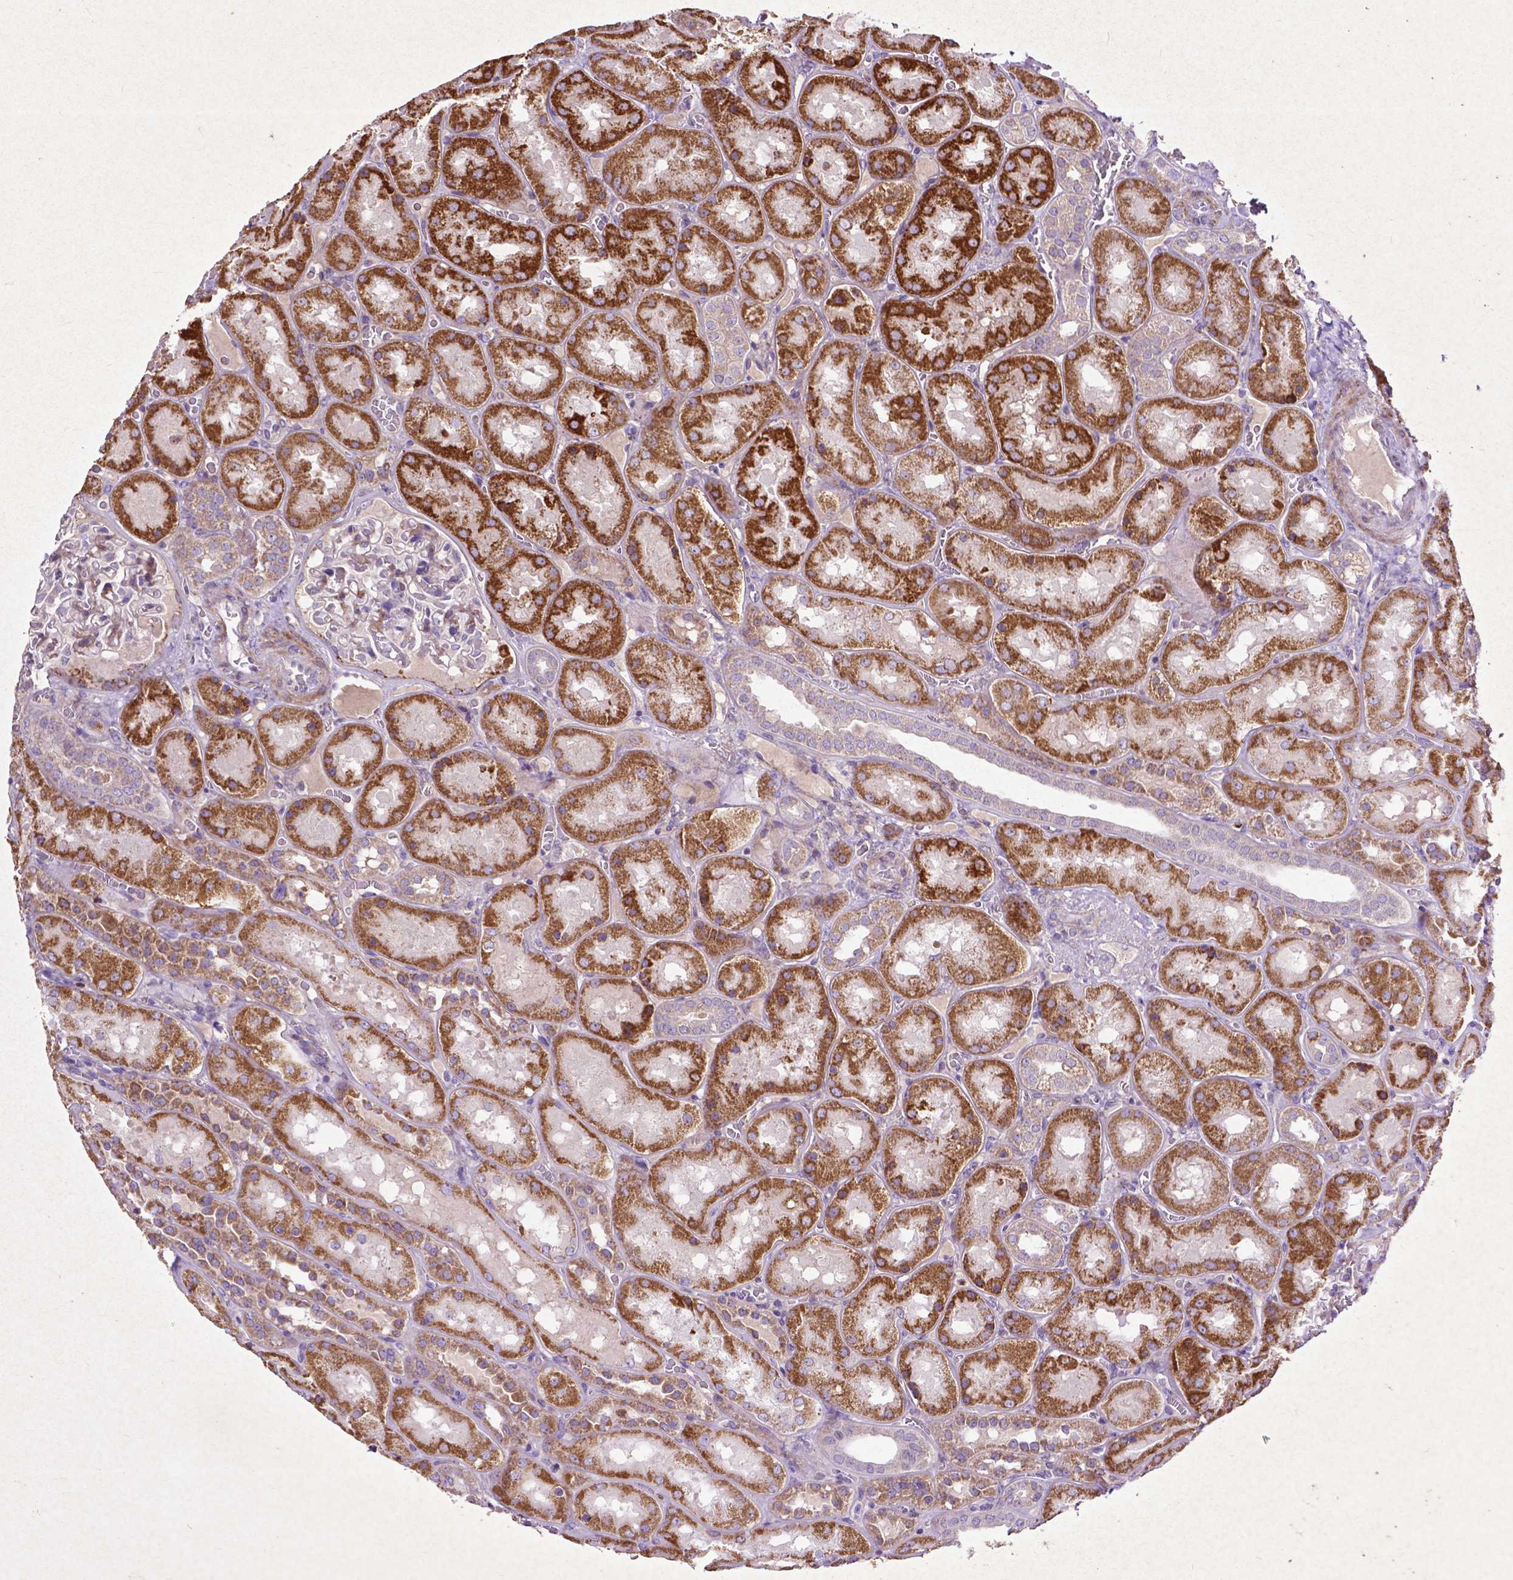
{"staining": {"intensity": "negative", "quantity": "none", "location": "none"}, "tissue": "kidney", "cell_type": "Cells in glomeruli", "image_type": "normal", "snomed": [{"axis": "morphology", "description": "Normal tissue, NOS"}, {"axis": "topography", "description": "Kidney"}], "caption": "Immunohistochemical staining of unremarkable human kidney shows no significant staining in cells in glomeruli.", "gene": "THEGL", "patient": {"sex": "male", "age": 73}}